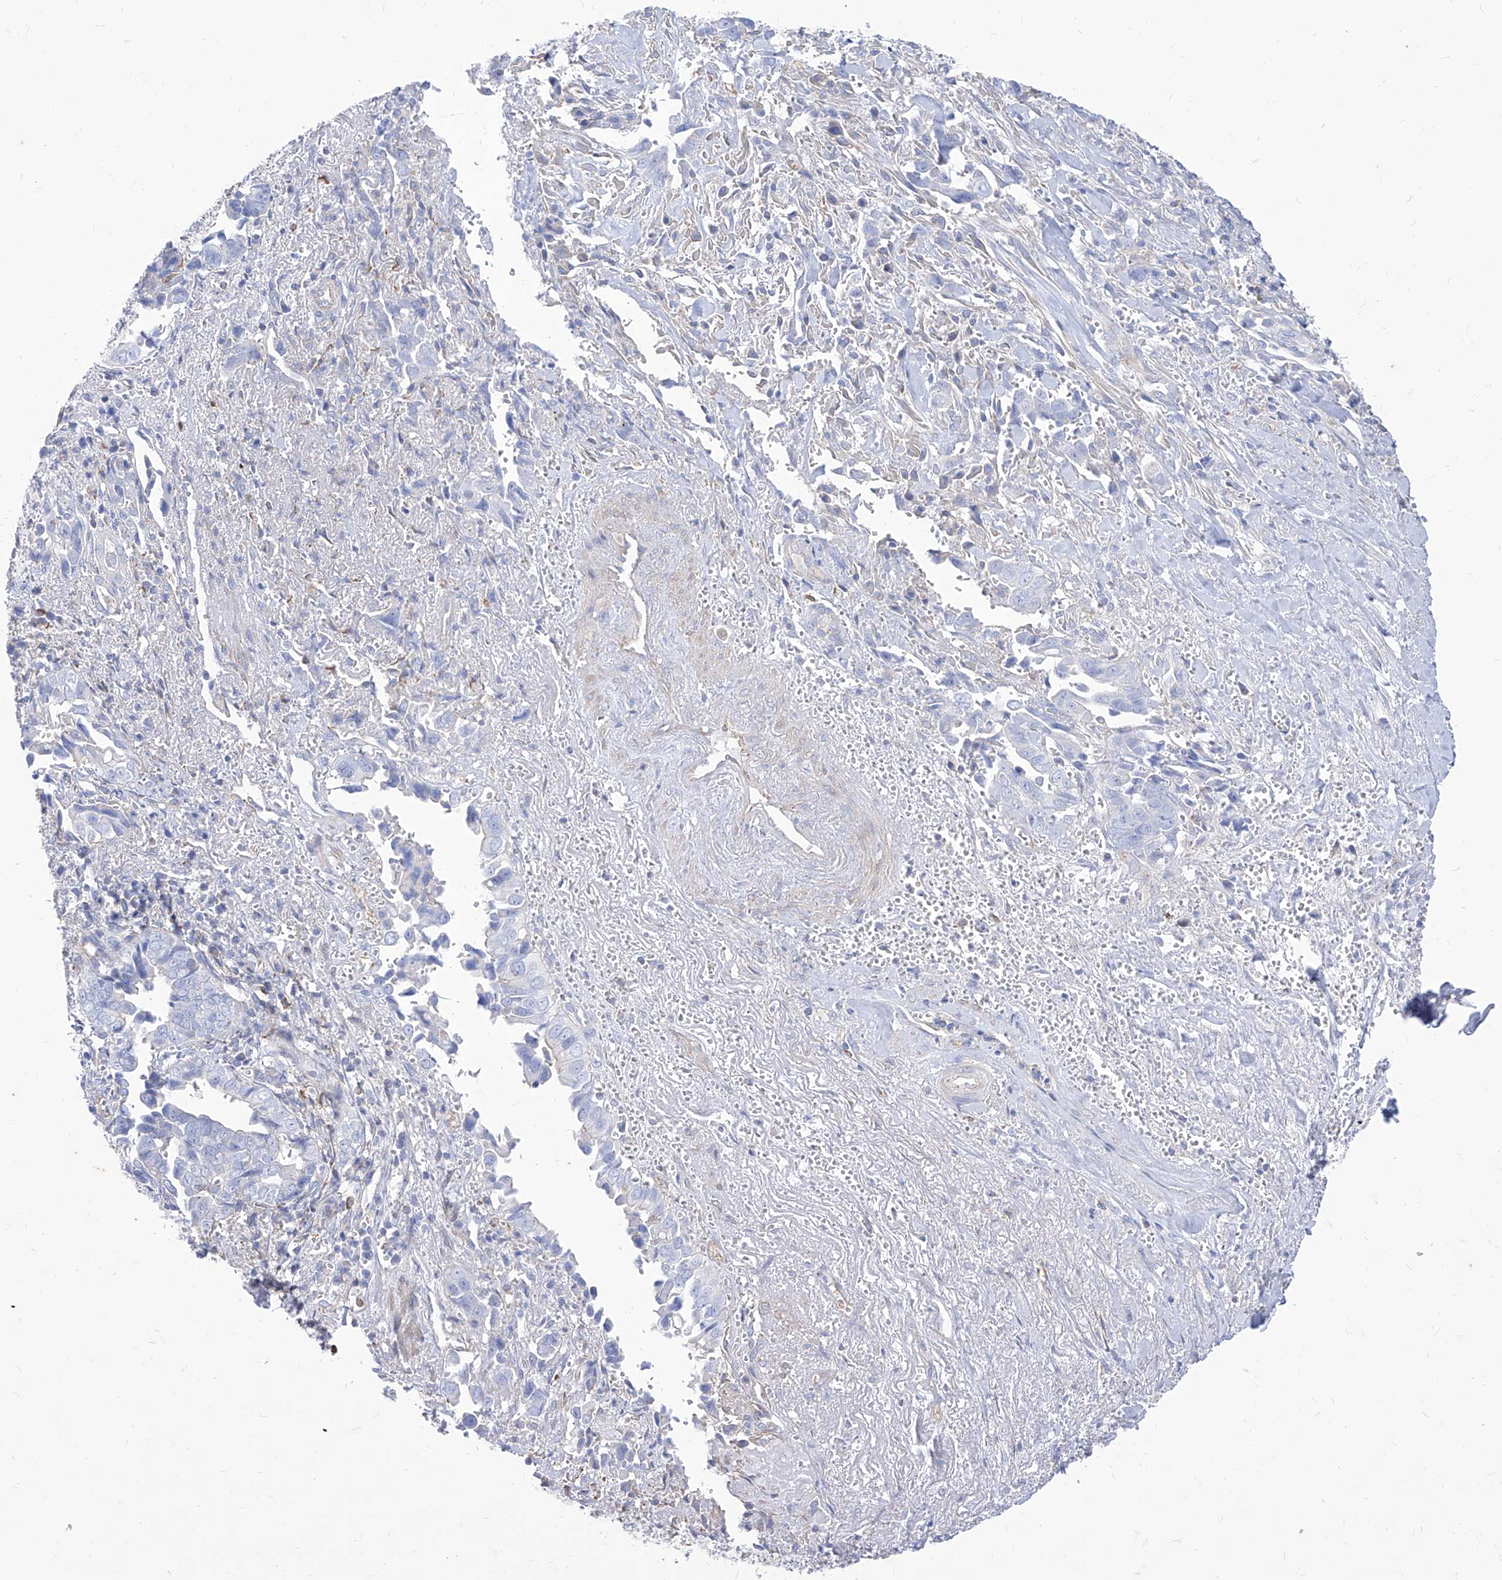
{"staining": {"intensity": "negative", "quantity": "none", "location": "none"}, "tissue": "liver cancer", "cell_type": "Tumor cells", "image_type": "cancer", "snomed": [{"axis": "morphology", "description": "Cholangiocarcinoma"}, {"axis": "topography", "description": "Liver"}], "caption": "Immunohistochemistry (IHC) image of human cholangiocarcinoma (liver) stained for a protein (brown), which displays no staining in tumor cells.", "gene": "C1orf74", "patient": {"sex": "female", "age": 79}}